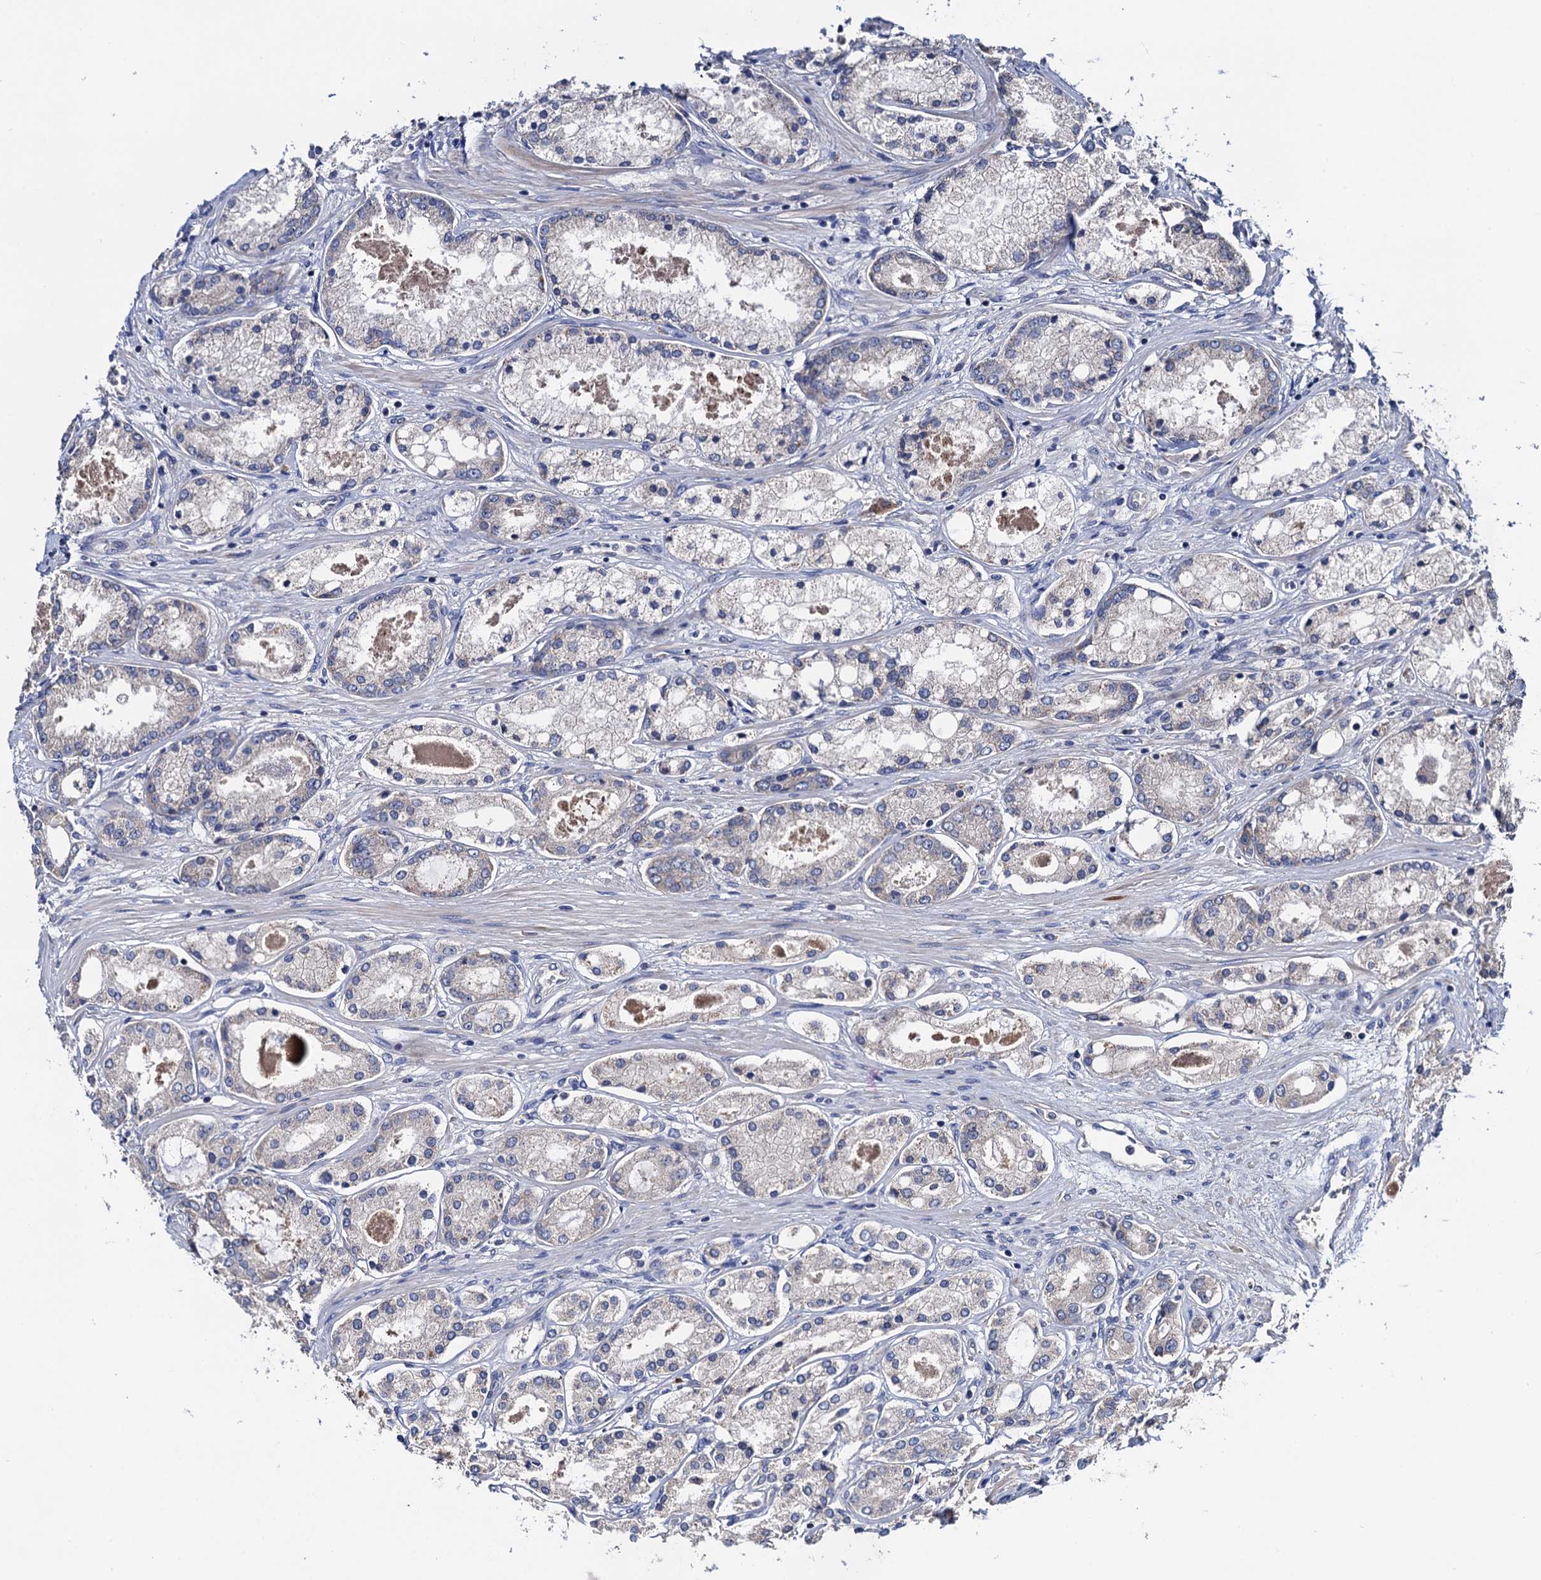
{"staining": {"intensity": "negative", "quantity": "none", "location": "none"}, "tissue": "prostate cancer", "cell_type": "Tumor cells", "image_type": "cancer", "snomed": [{"axis": "morphology", "description": "Adenocarcinoma, Low grade"}, {"axis": "topography", "description": "Prostate"}], "caption": "DAB (3,3'-diaminobenzidine) immunohistochemical staining of prostate cancer (low-grade adenocarcinoma) reveals no significant positivity in tumor cells. (DAB IHC visualized using brightfield microscopy, high magnification).", "gene": "TRMT112", "patient": {"sex": "male", "age": 68}}